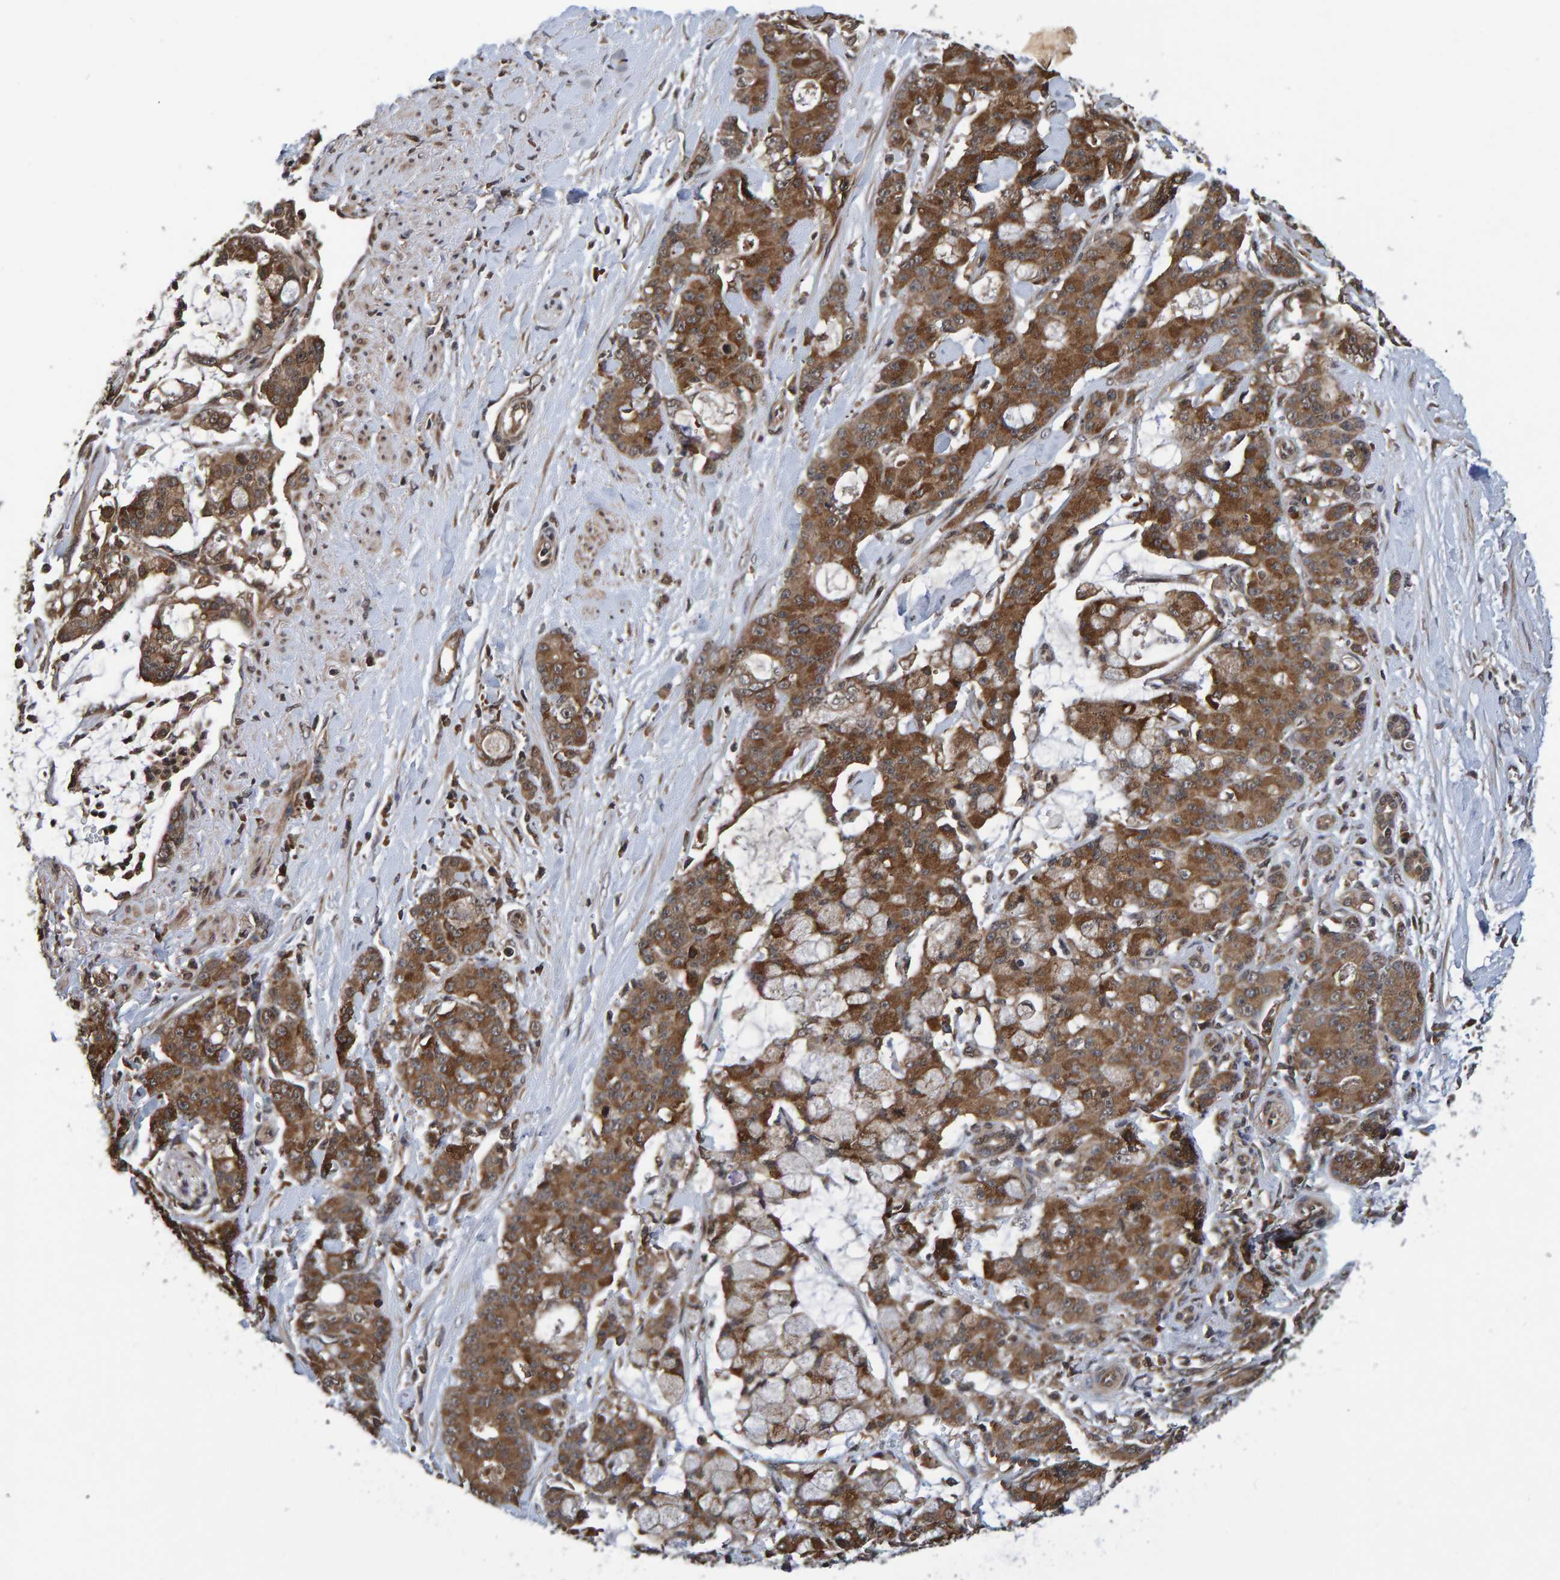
{"staining": {"intensity": "moderate", "quantity": ">75%", "location": "cytoplasmic/membranous"}, "tissue": "pancreatic cancer", "cell_type": "Tumor cells", "image_type": "cancer", "snomed": [{"axis": "morphology", "description": "Adenocarcinoma, NOS"}, {"axis": "topography", "description": "Pancreas"}], "caption": "Pancreatic adenocarcinoma stained with immunohistochemistry demonstrates moderate cytoplasmic/membranous positivity in about >75% of tumor cells.", "gene": "GAB2", "patient": {"sex": "female", "age": 73}}